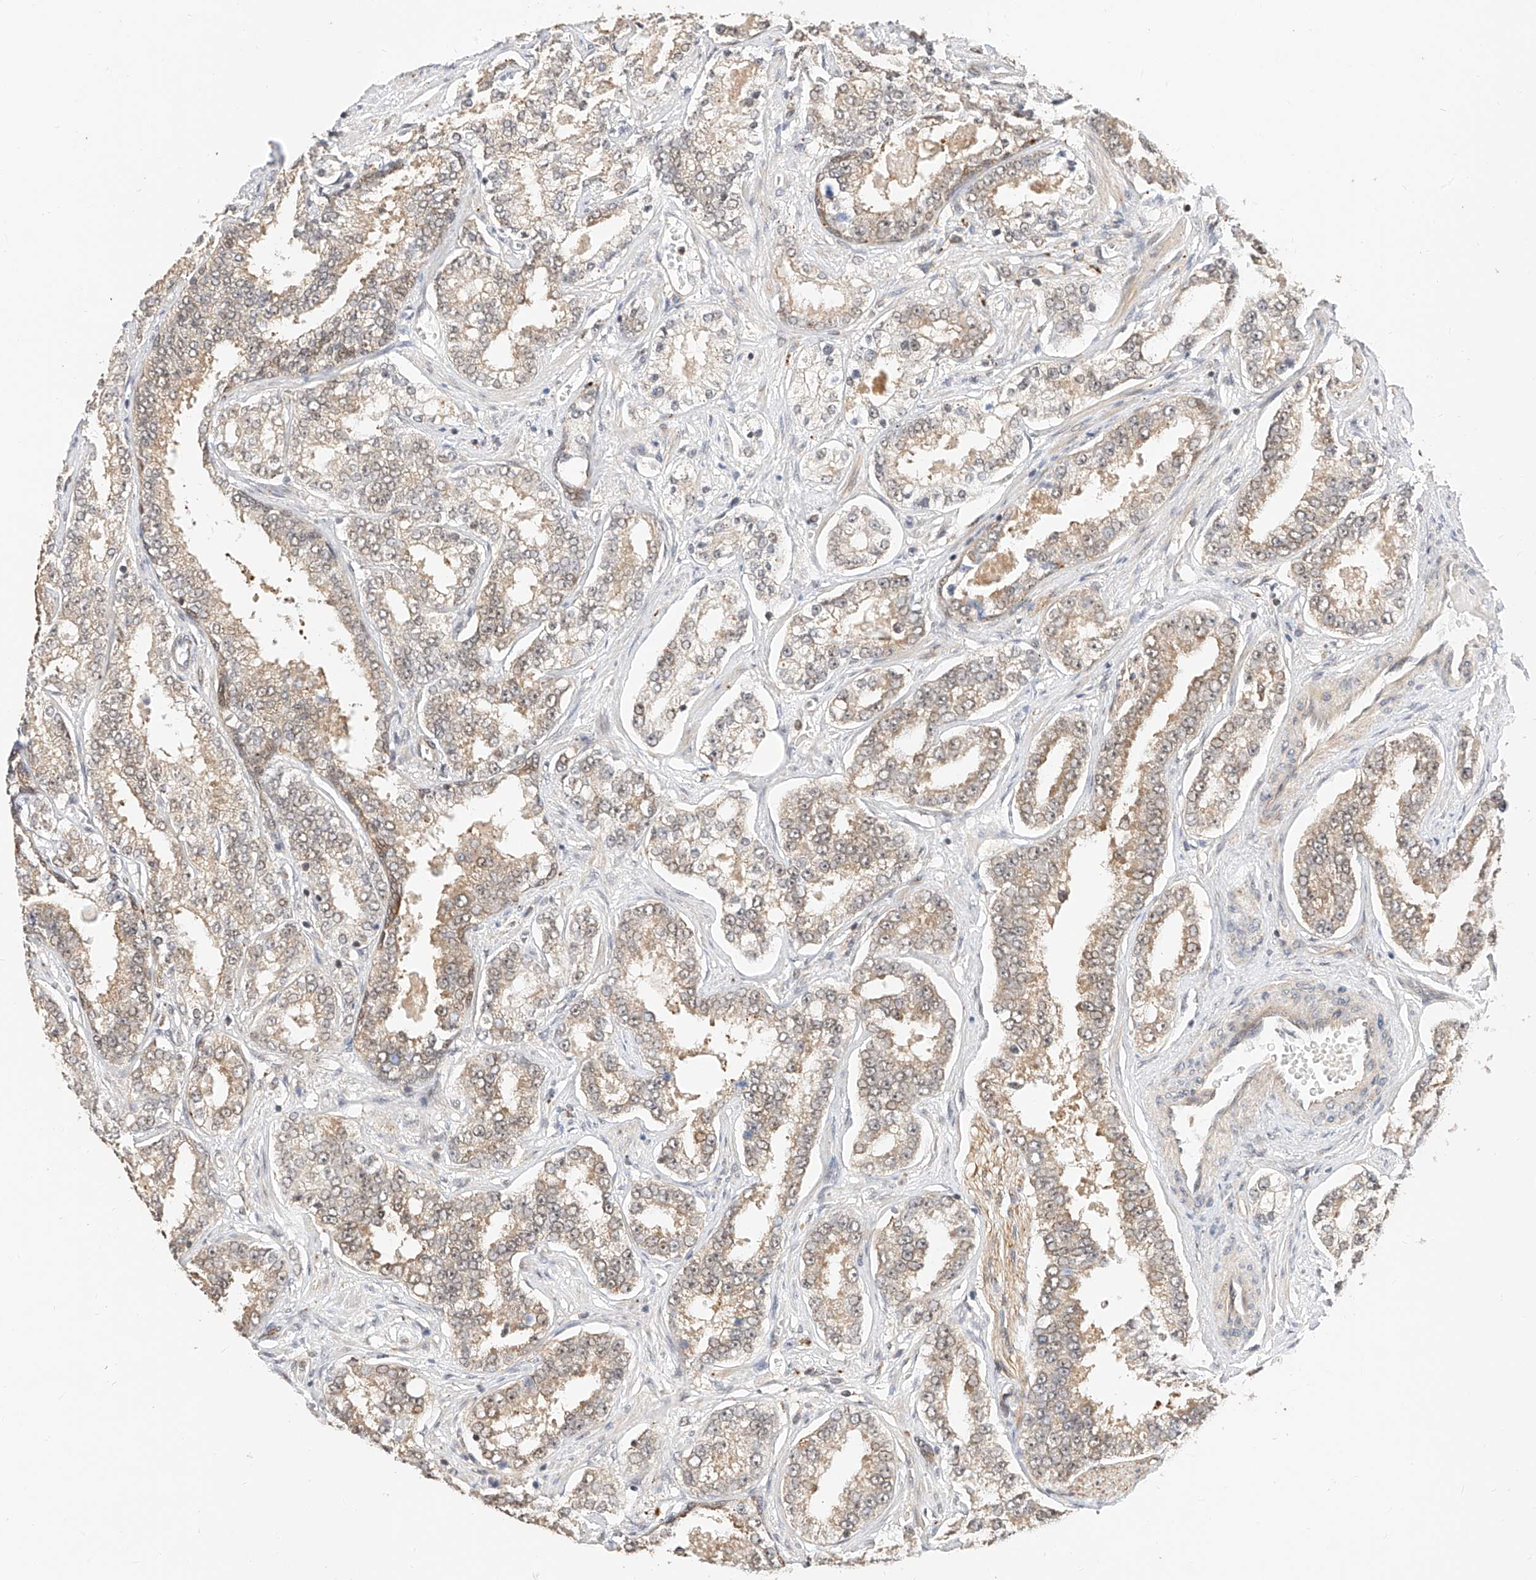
{"staining": {"intensity": "weak", "quantity": "<25%", "location": "cytoplasmic/membranous"}, "tissue": "prostate cancer", "cell_type": "Tumor cells", "image_type": "cancer", "snomed": [{"axis": "morphology", "description": "Normal tissue, NOS"}, {"axis": "morphology", "description": "Adenocarcinoma, High grade"}, {"axis": "topography", "description": "Prostate"}], "caption": "This photomicrograph is of high-grade adenocarcinoma (prostate) stained with immunohistochemistry to label a protein in brown with the nuclei are counter-stained blue. There is no expression in tumor cells. (Immunohistochemistry, brightfield microscopy, high magnification).", "gene": "EIF4H", "patient": {"sex": "male", "age": 83}}